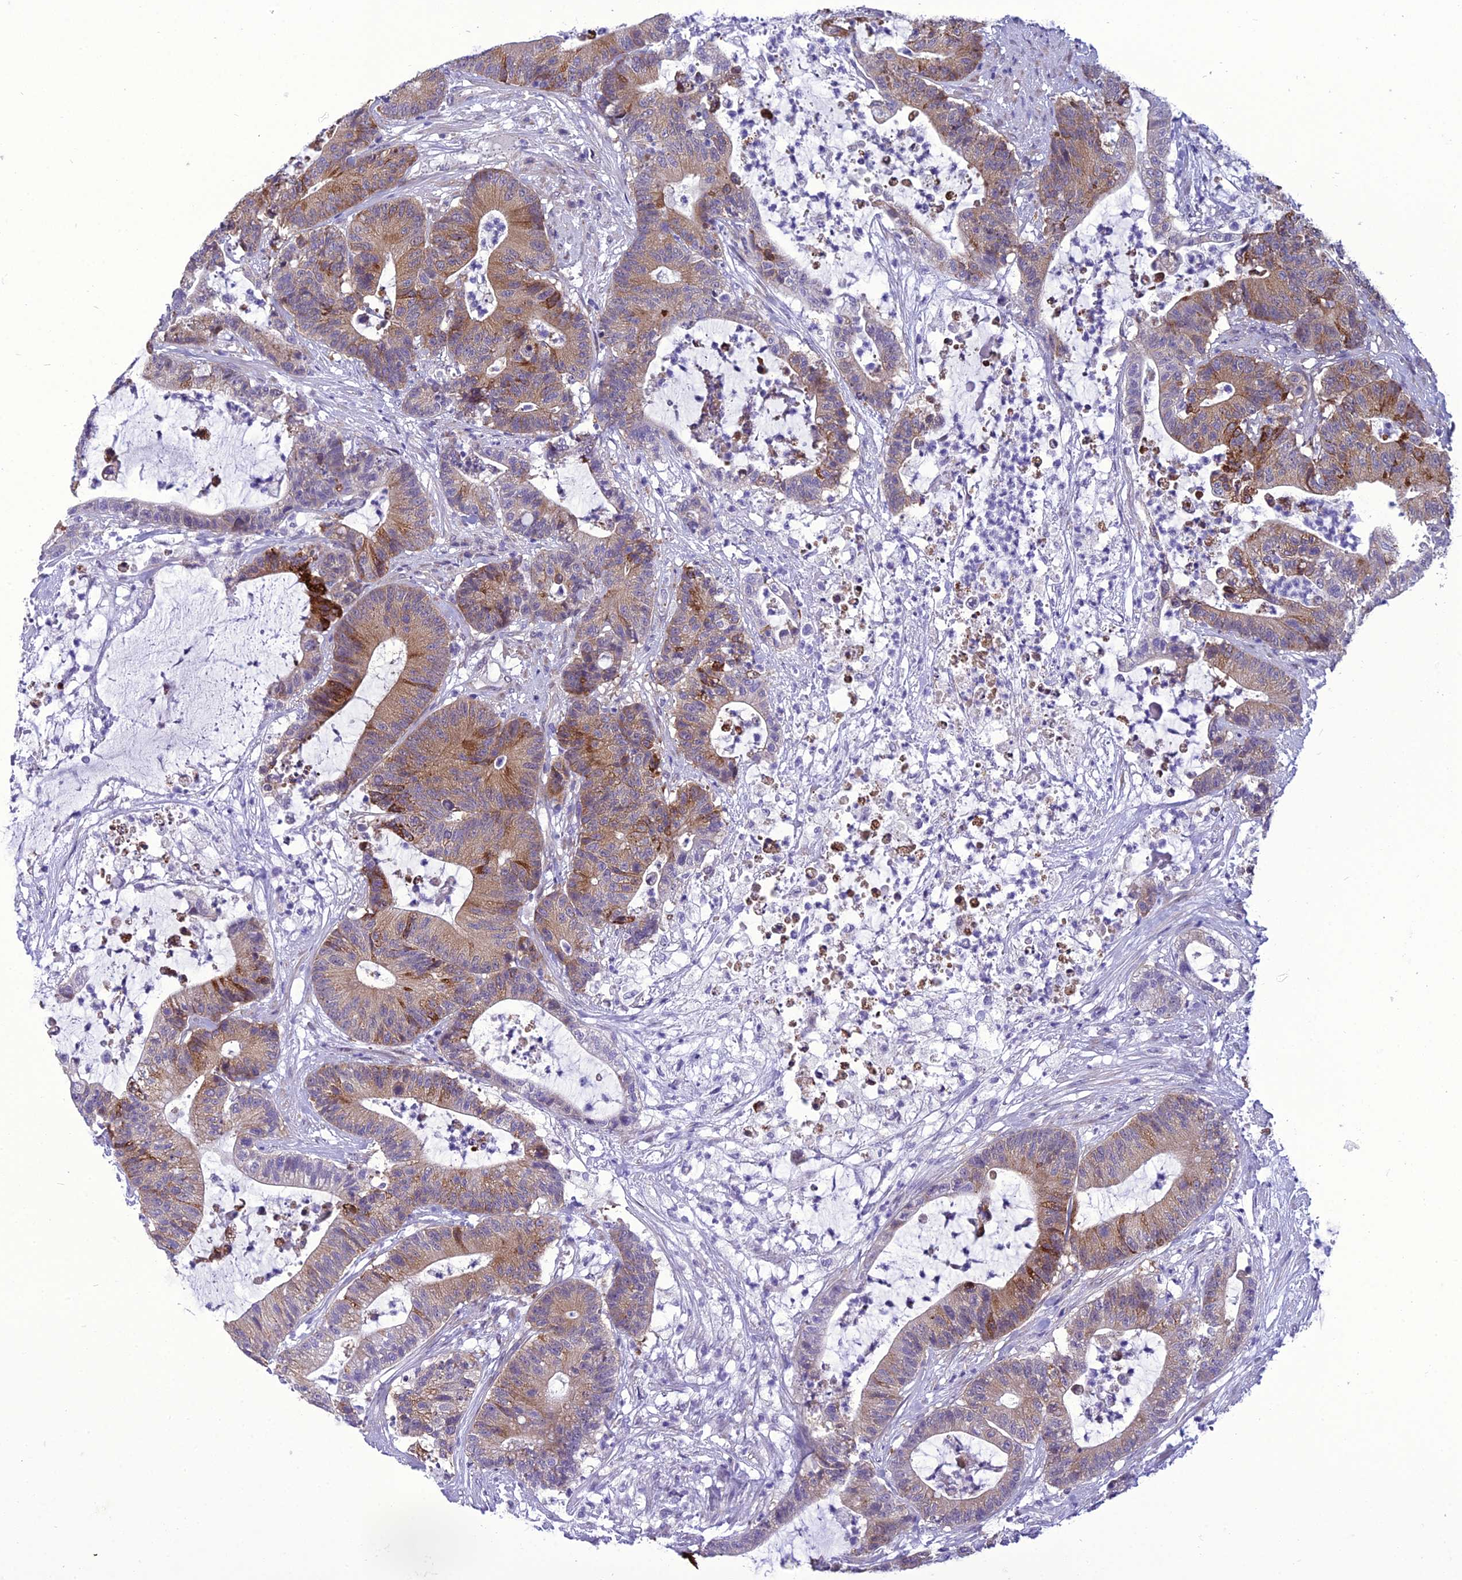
{"staining": {"intensity": "moderate", "quantity": "25%-75%", "location": "cytoplasmic/membranous"}, "tissue": "colorectal cancer", "cell_type": "Tumor cells", "image_type": "cancer", "snomed": [{"axis": "morphology", "description": "Adenocarcinoma, NOS"}, {"axis": "topography", "description": "Colon"}], "caption": "Approximately 25%-75% of tumor cells in colorectal adenocarcinoma display moderate cytoplasmic/membranous protein staining as visualized by brown immunohistochemical staining.", "gene": "GAB4", "patient": {"sex": "female", "age": 84}}